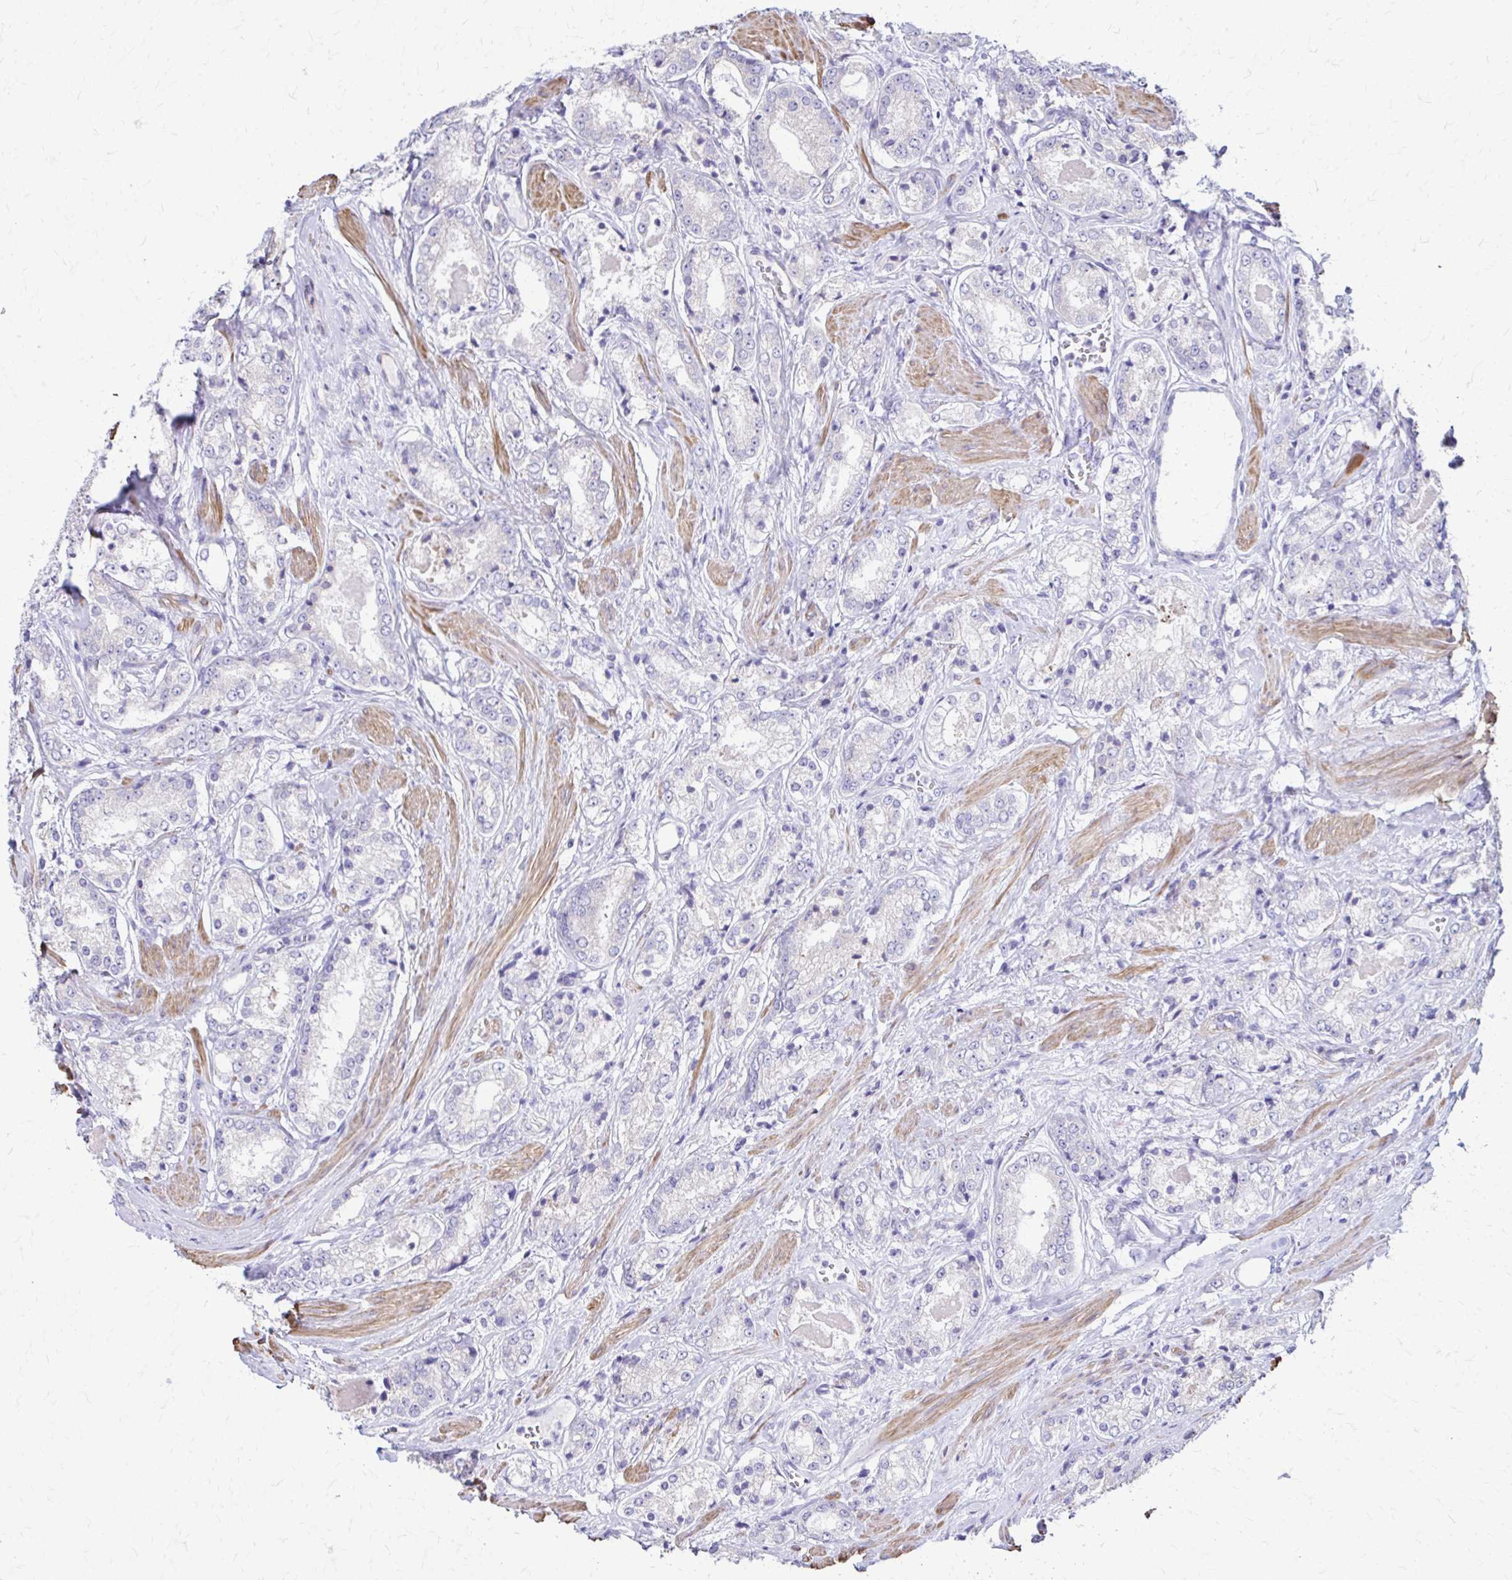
{"staining": {"intensity": "negative", "quantity": "none", "location": "none"}, "tissue": "prostate cancer", "cell_type": "Tumor cells", "image_type": "cancer", "snomed": [{"axis": "morphology", "description": "Adenocarcinoma, NOS"}, {"axis": "morphology", "description": "Adenocarcinoma, Low grade"}, {"axis": "topography", "description": "Prostate"}], "caption": "Protein analysis of prostate adenocarcinoma displays no significant positivity in tumor cells.", "gene": "DSP", "patient": {"sex": "male", "age": 68}}